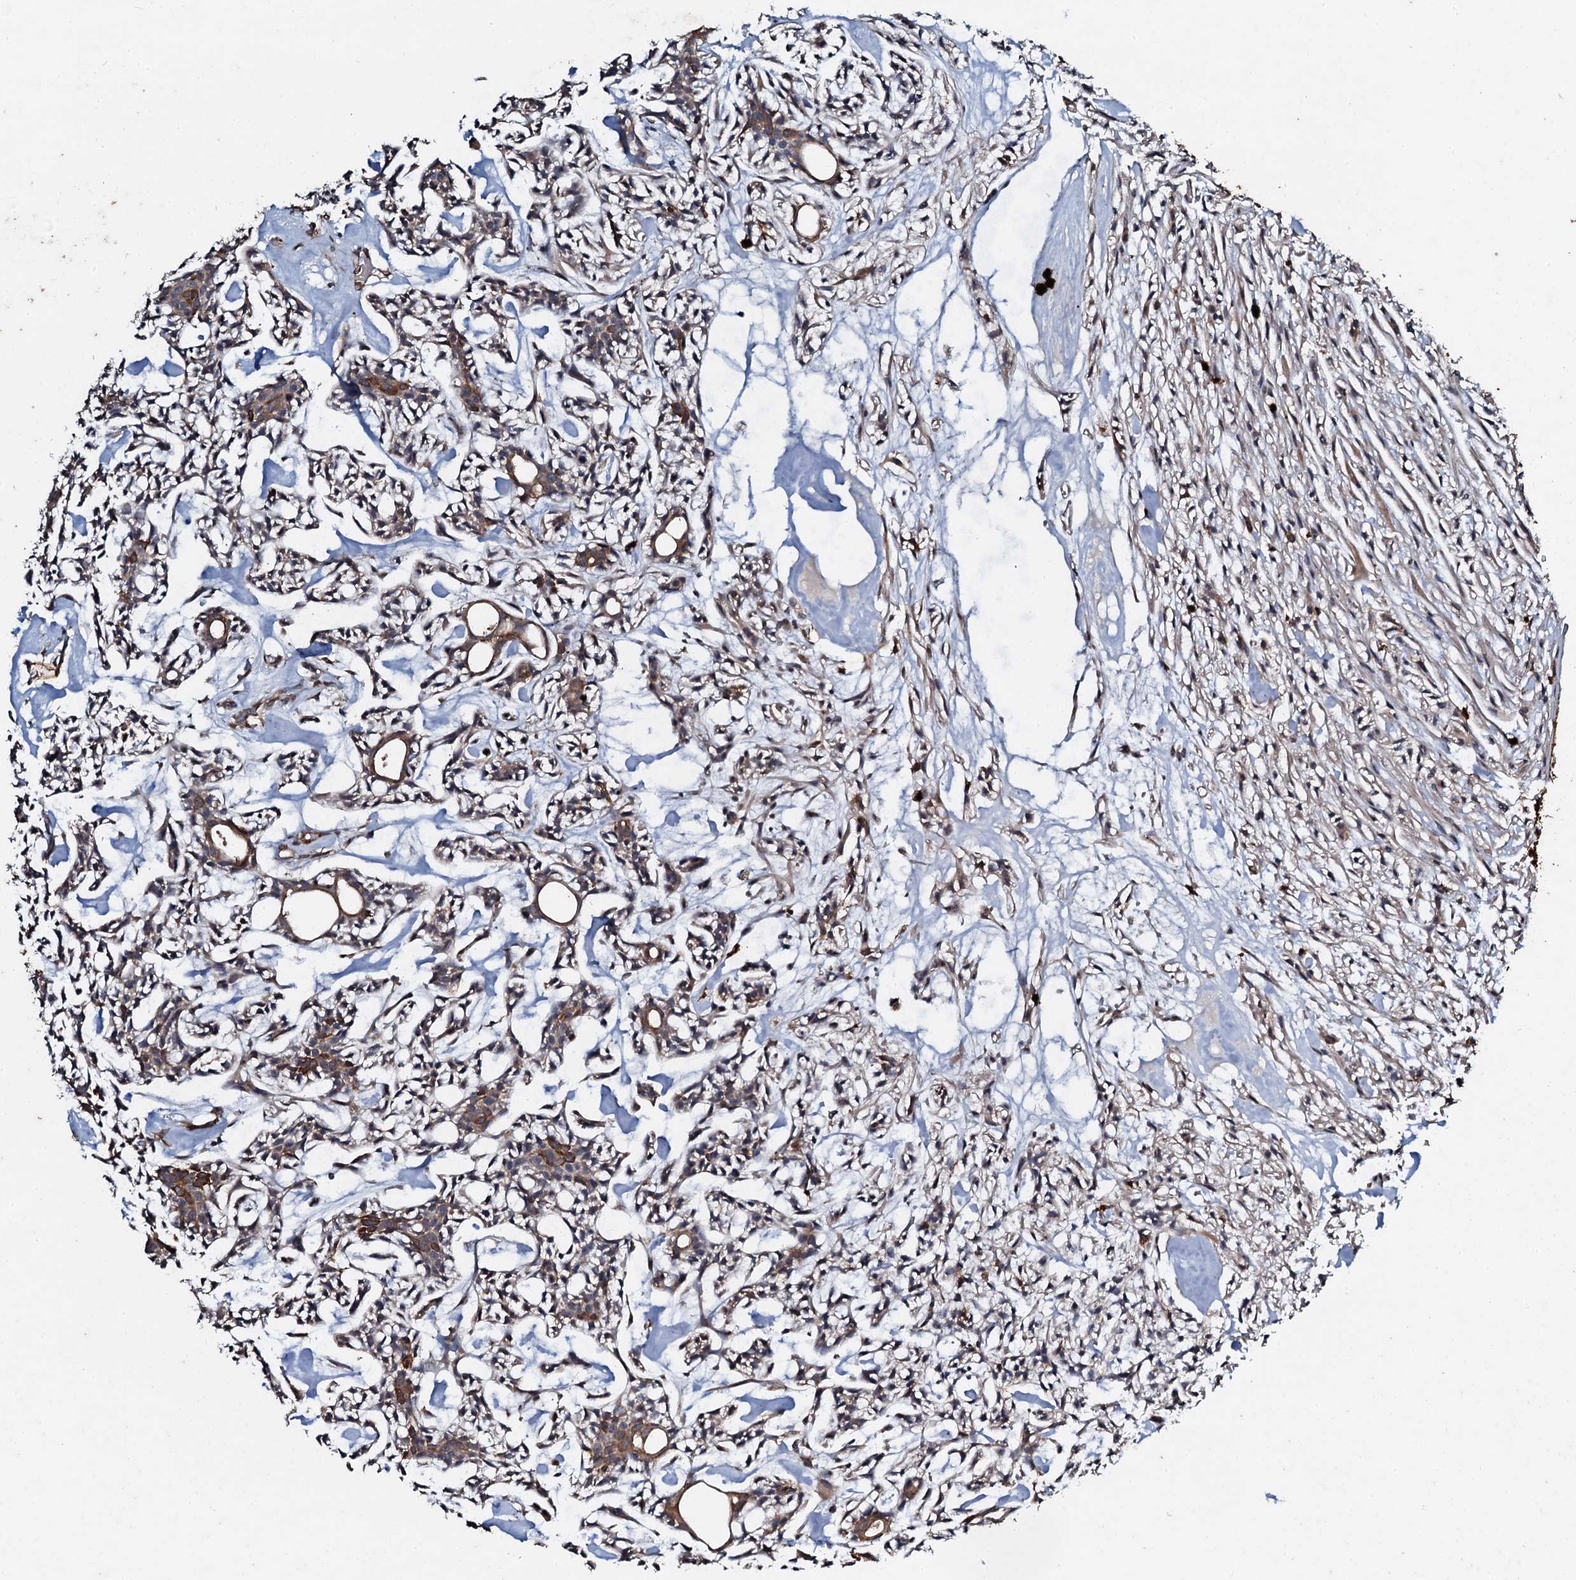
{"staining": {"intensity": "moderate", "quantity": ">75%", "location": "cytoplasmic/membranous"}, "tissue": "head and neck cancer", "cell_type": "Tumor cells", "image_type": "cancer", "snomed": [{"axis": "morphology", "description": "Adenocarcinoma, NOS"}, {"axis": "topography", "description": "Salivary gland"}, {"axis": "topography", "description": "Head-Neck"}], "caption": "Protein staining of head and neck cancer (adenocarcinoma) tissue exhibits moderate cytoplasmic/membranous positivity in about >75% of tumor cells. Nuclei are stained in blue.", "gene": "ADAMTS10", "patient": {"sex": "male", "age": 55}}